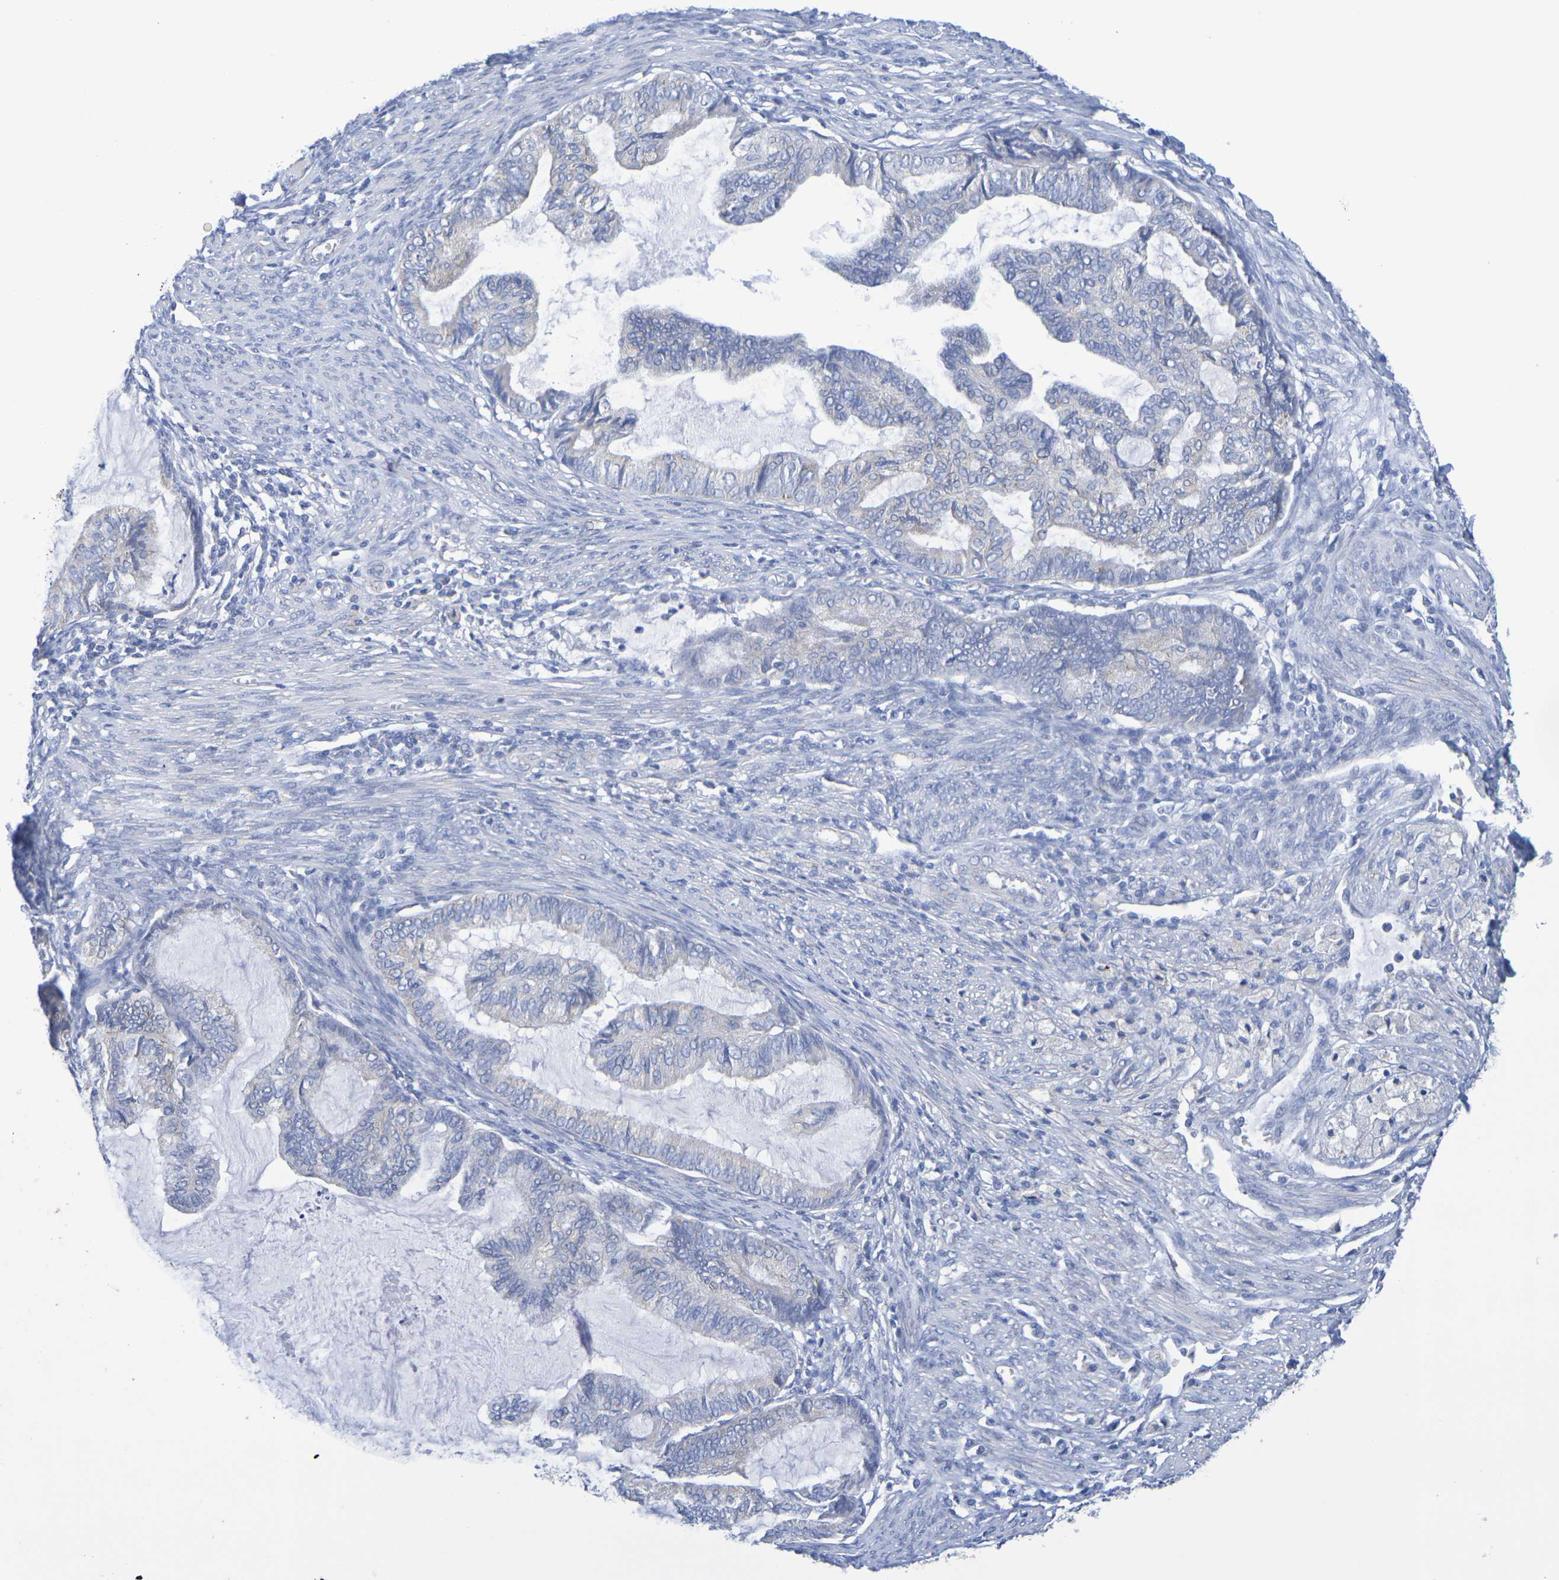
{"staining": {"intensity": "negative", "quantity": "none", "location": "none"}, "tissue": "cervical cancer", "cell_type": "Tumor cells", "image_type": "cancer", "snomed": [{"axis": "morphology", "description": "Normal tissue, NOS"}, {"axis": "morphology", "description": "Adenocarcinoma, NOS"}, {"axis": "topography", "description": "Cervix"}, {"axis": "topography", "description": "Endometrium"}], "caption": "Photomicrograph shows no protein staining in tumor cells of cervical cancer tissue.", "gene": "TMCC3", "patient": {"sex": "female", "age": 86}}